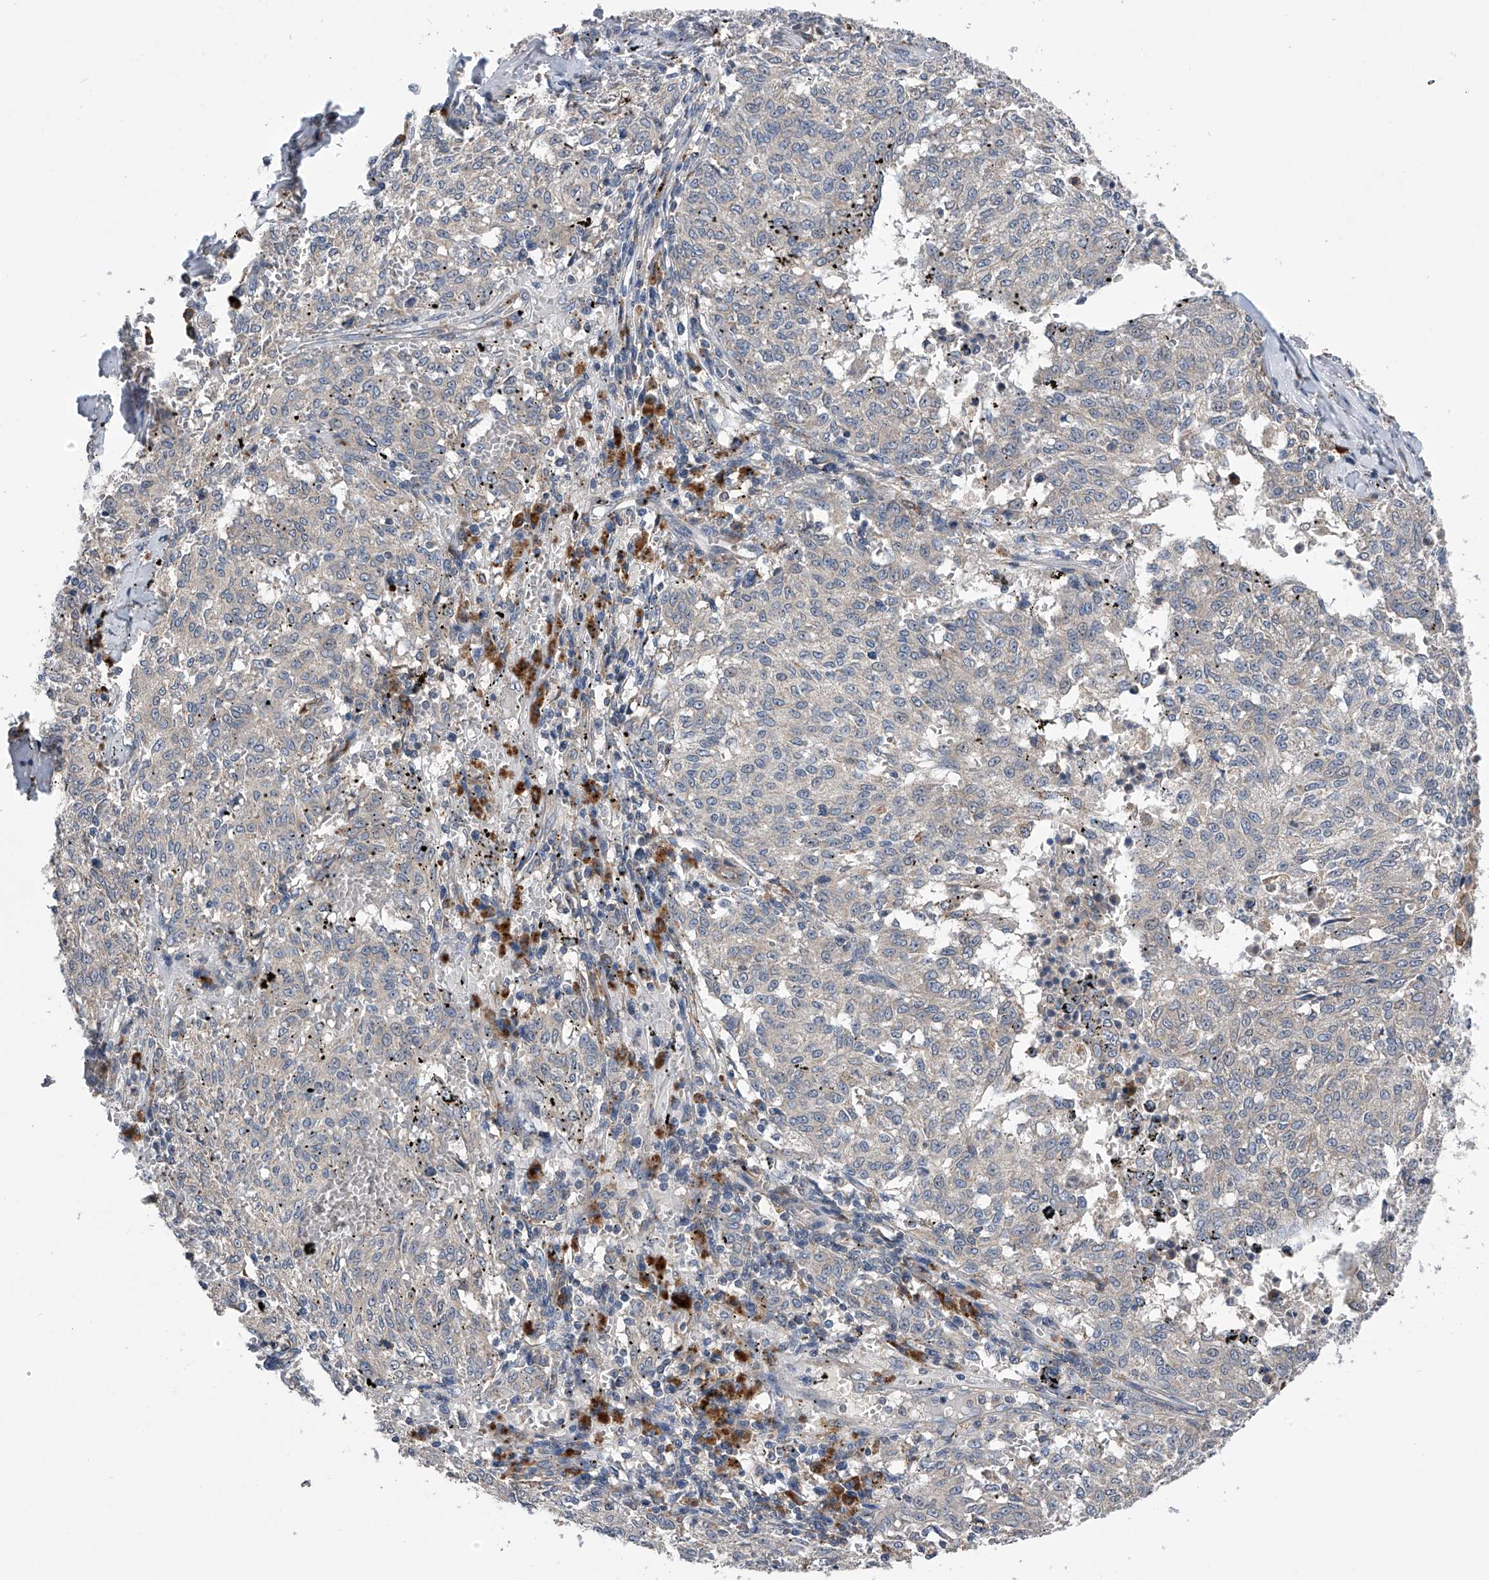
{"staining": {"intensity": "negative", "quantity": "none", "location": "none"}, "tissue": "melanoma", "cell_type": "Tumor cells", "image_type": "cancer", "snomed": [{"axis": "morphology", "description": "Malignant melanoma, NOS"}, {"axis": "topography", "description": "Skin"}], "caption": "Protein analysis of malignant melanoma demonstrates no significant positivity in tumor cells.", "gene": "SPOCK1", "patient": {"sex": "female", "age": 72}}